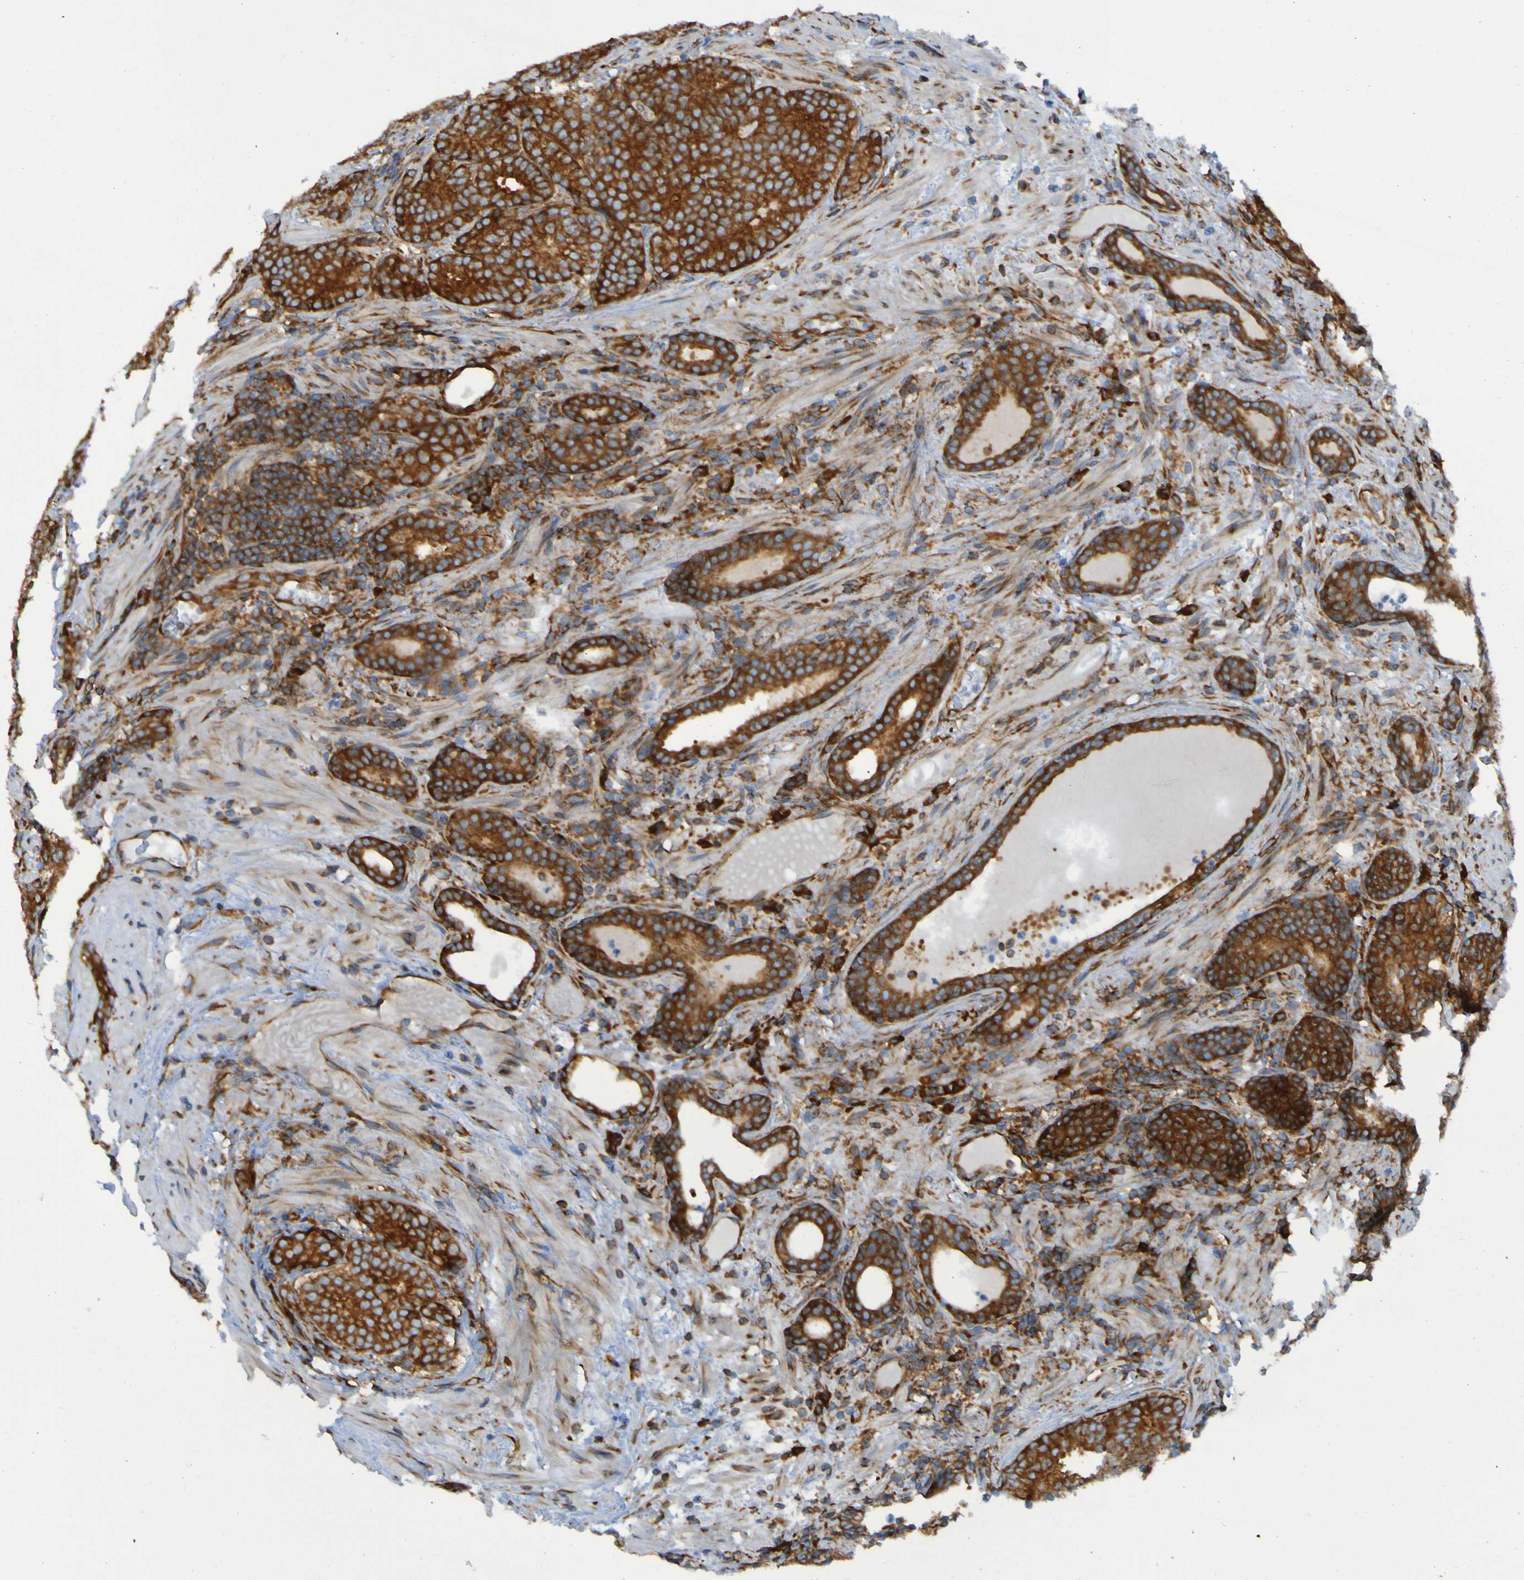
{"staining": {"intensity": "strong", "quantity": ">75%", "location": "cytoplasmic/membranous"}, "tissue": "prostate cancer", "cell_type": "Tumor cells", "image_type": "cancer", "snomed": [{"axis": "morphology", "description": "Adenocarcinoma, High grade"}, {"axis": "topography", "description": "Prostate"}], "caption": "An IHC image of neoplastic tissue is shown. Protein staining in brown highlights strong cytoplasmic/membranous positivity in prostate cancer within tumor cells.", "gene": "RPL10", "patient": {"sex": "male", "age": 61}}